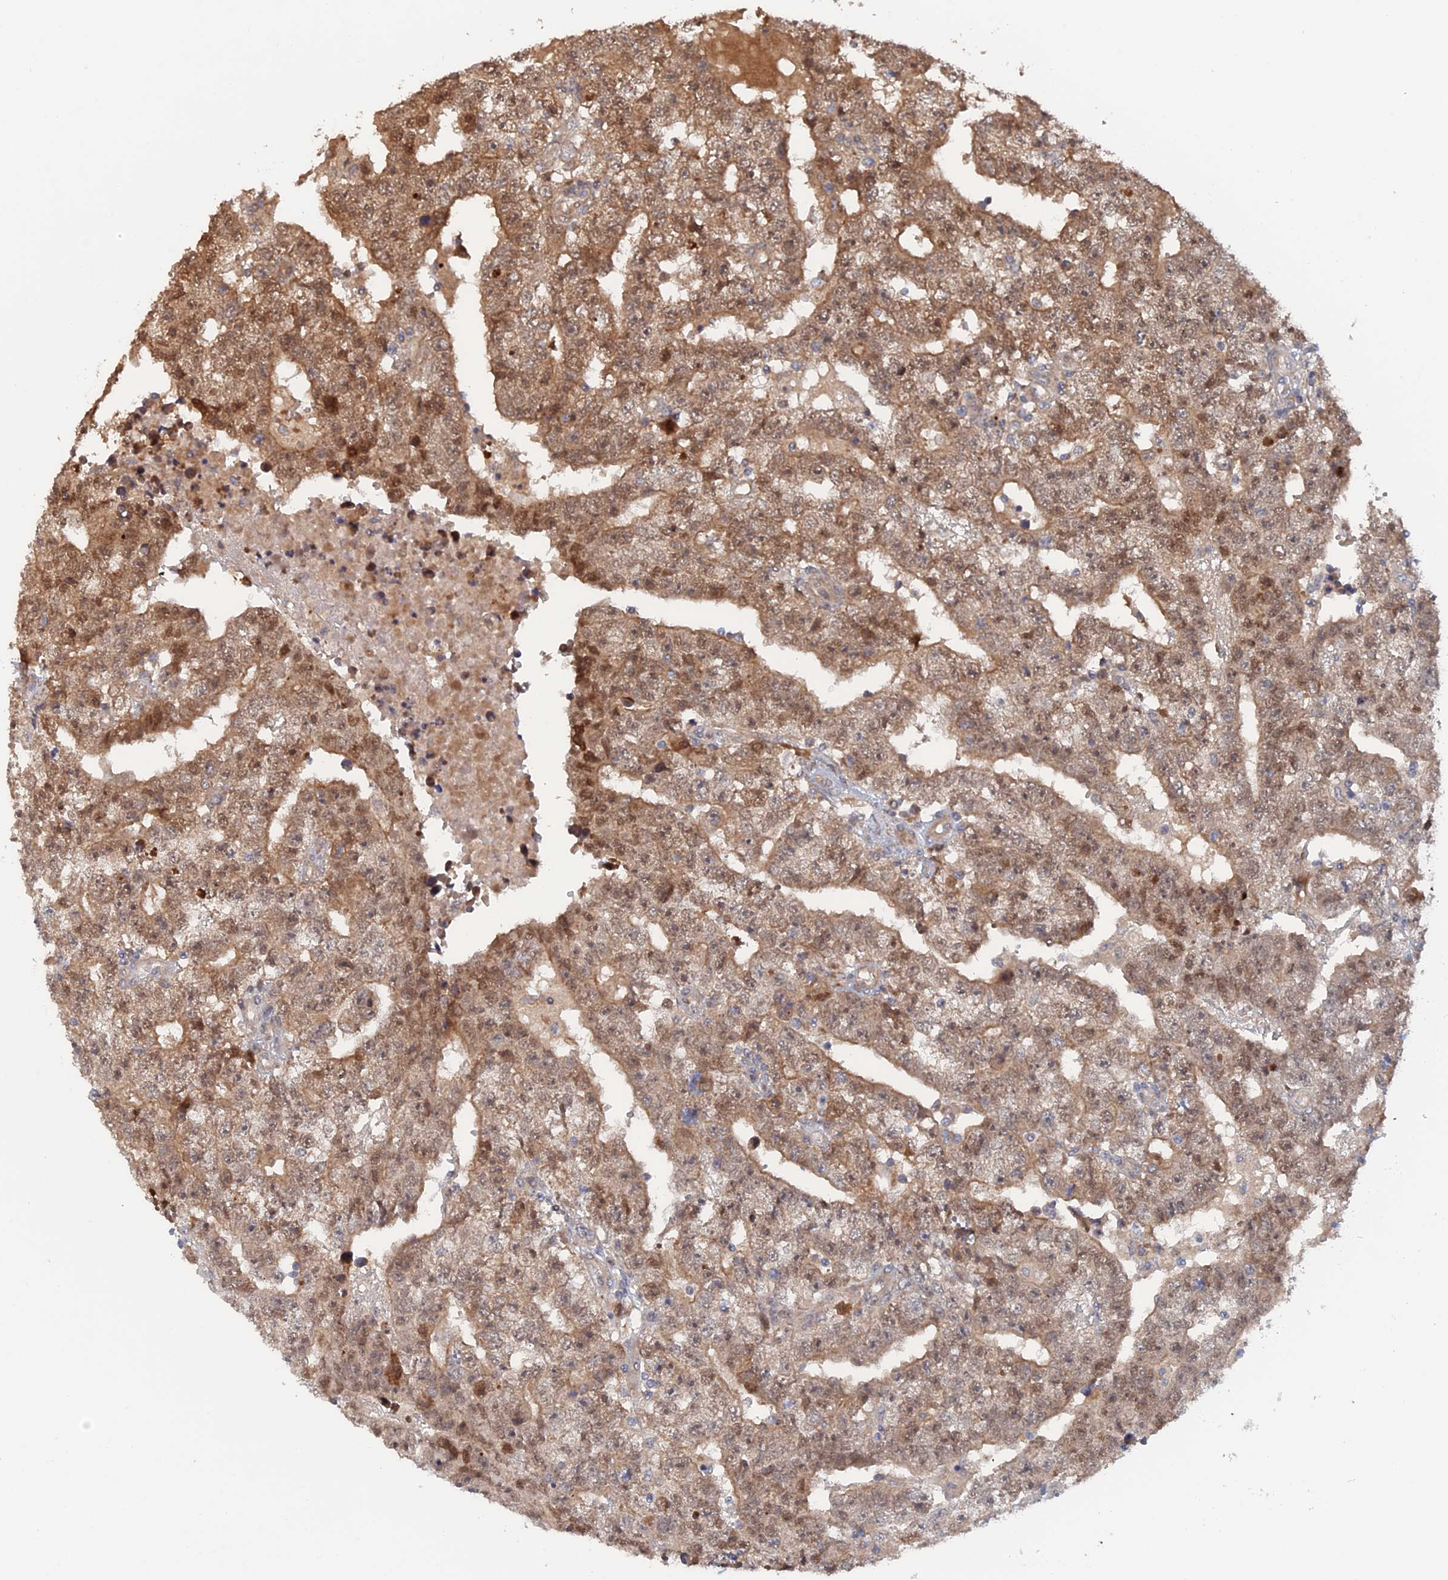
{"staining": {"intensity": "moderate", "quantity": ">75%", "location": "cytoplasmic/membranous,nuclear"}, "tissue": "testis cancer", "cell_type": "Tumor cells", "image_type": "cancer", "snomed": [{"axis": "morphology", "description": "Carcinoma, Embryonal, NOS"}, {"axis": "topography", "description": "Testis"}], "caption": "A brown stain shows moderate cytoplasmic/membranous and nuclear staining of a protein in human testis cancer tumor cells.", "gene": "ELOVL6", "patient": {"sex": "male", "age": 25}}